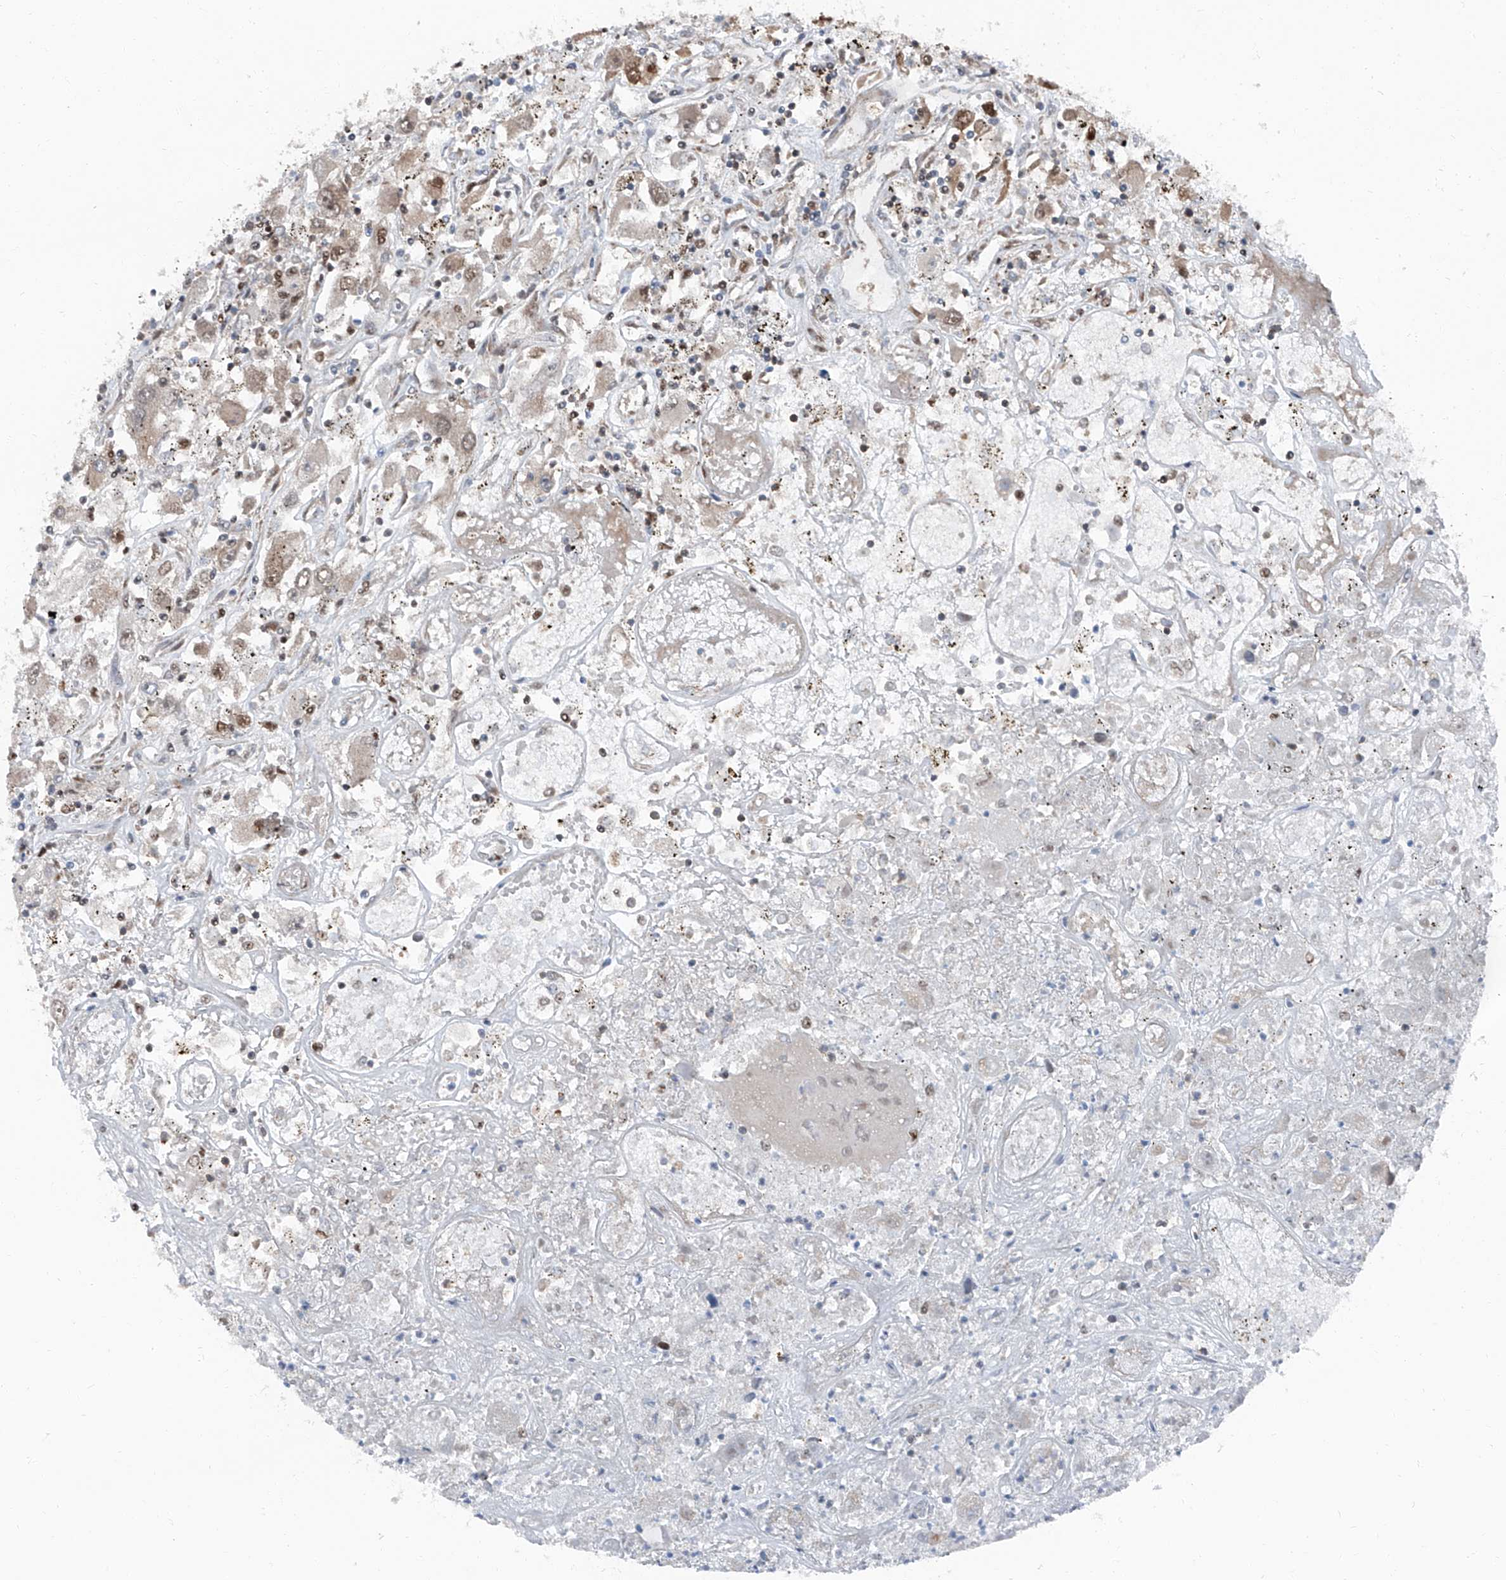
{"staining": {"intensity": "weak", "quantity": ">75%", "location": "cytoplasmic/membranous,nuclear"}, "tissue": "renal cancer", "cell_type": "Tumor cells", "image_type": "cancer", "snomed": [{"axis": "morphology", "description": "Adenocarcinoma, NOS"}, {"axis": "topography", "description": "Kidney"}], "caption": "Brown immunohistochemical staining in renal adenocarcinoma reveals weak cytoplasmic/membranous and nuclear positivity in approximately >75% of tumor cells. (DAB = brown stain, brightfield microscopy at high magnification).", "gene": "FKBP5", "patient": {"sex": "female", "age": 52}}